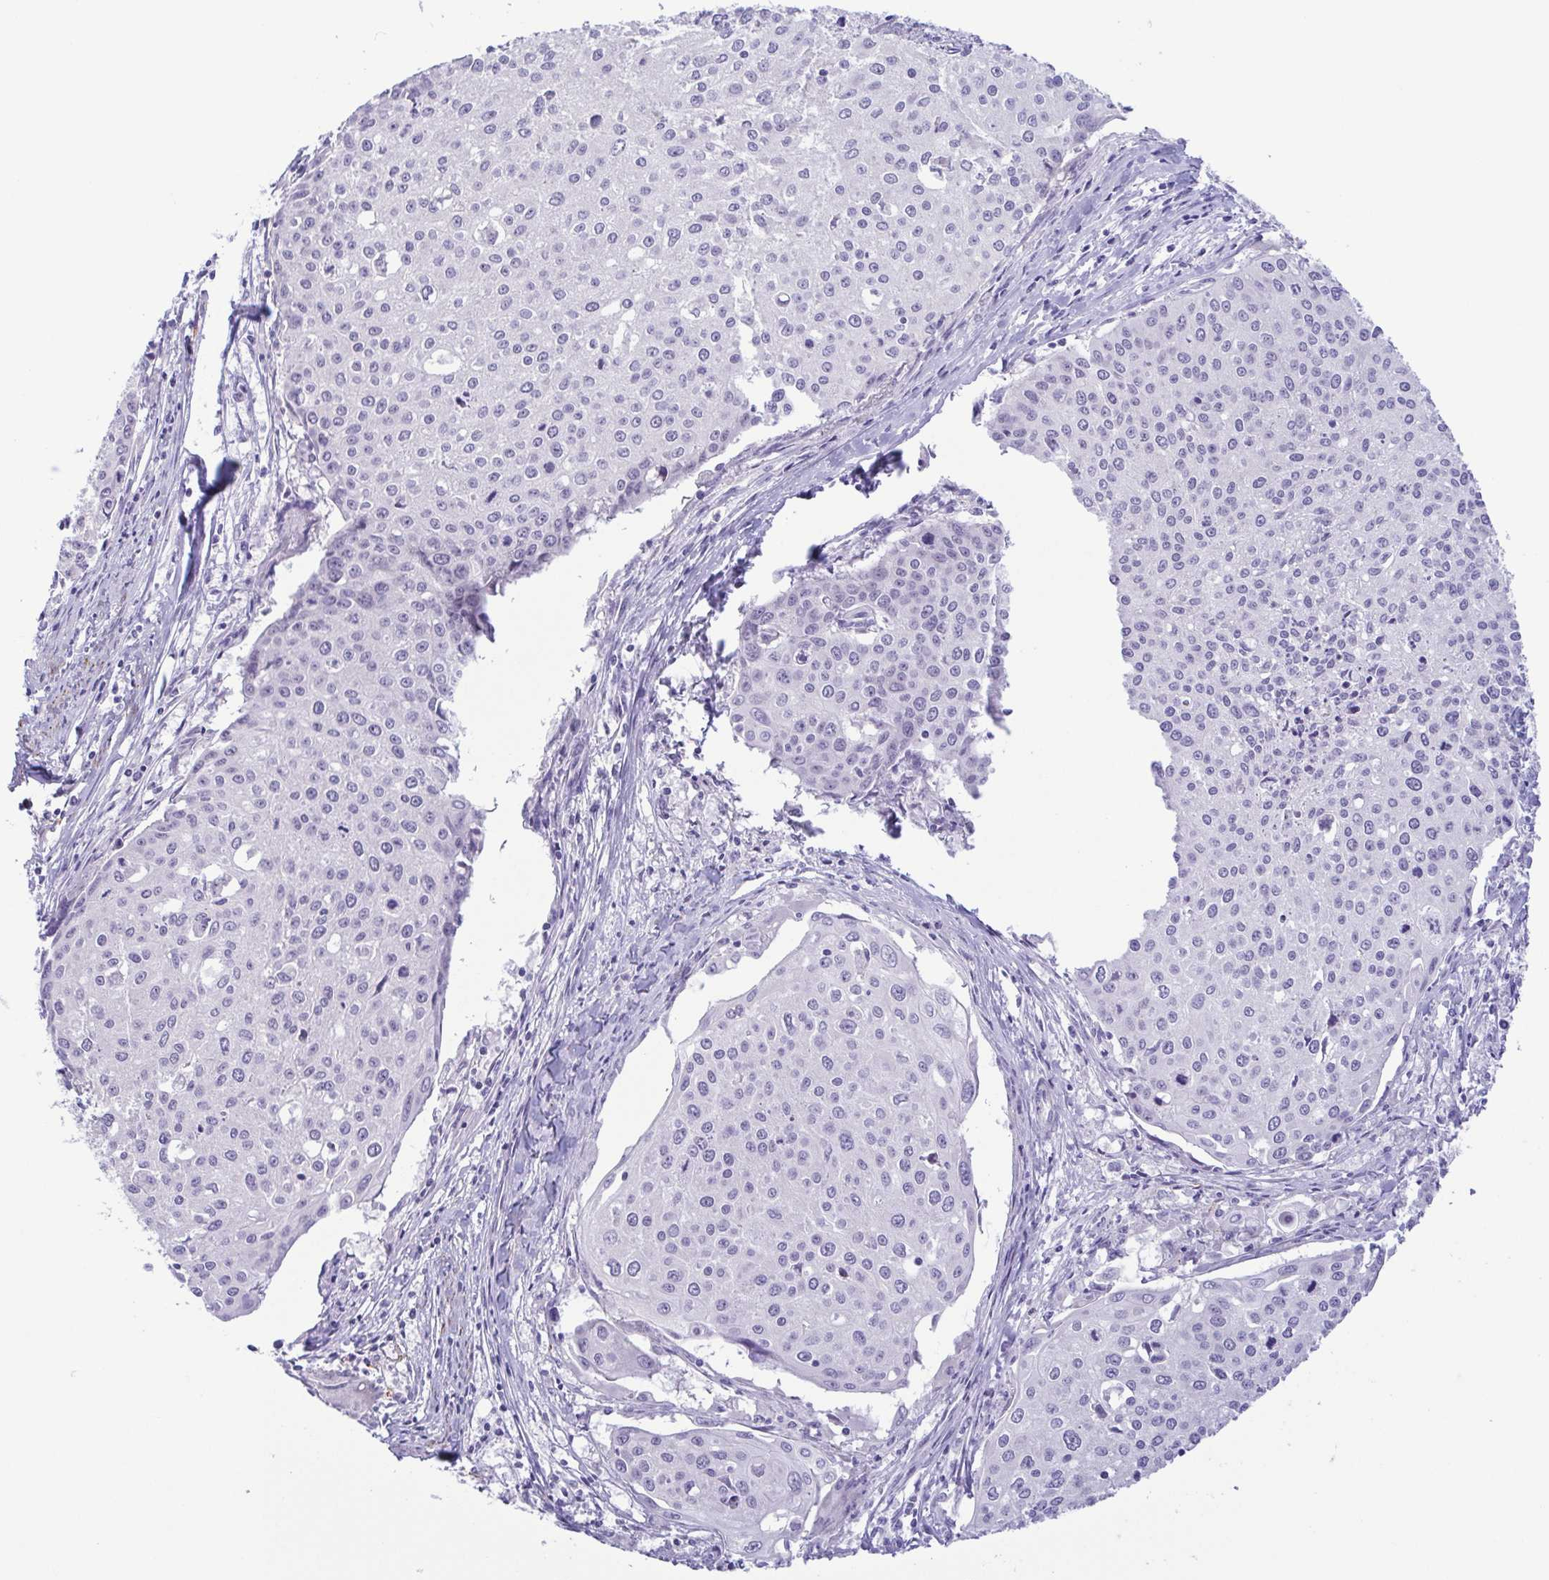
{"staining": {"intensity": "negative", "quantity": "none", "location": "none"}, "tissue": "cervical cancer", "cell_type": "Tumor cells", "image_type": "cancer", "snomed": [{"axis": "morphology", "description": "Squamous cell carcinoma, NOS"}, {"axis": "topography", "description": "Cervix"}], "caption": "Tumor cells show no significant protein expression in squamous cell carcinoma (cervical). Brightfield microscopy of immunohistochemistry stained with DAB (brown) and hematoxylin (blue), captured at high magnification.", "gene": "MYL7", "patient": {"sex": "female", "age": 38}}